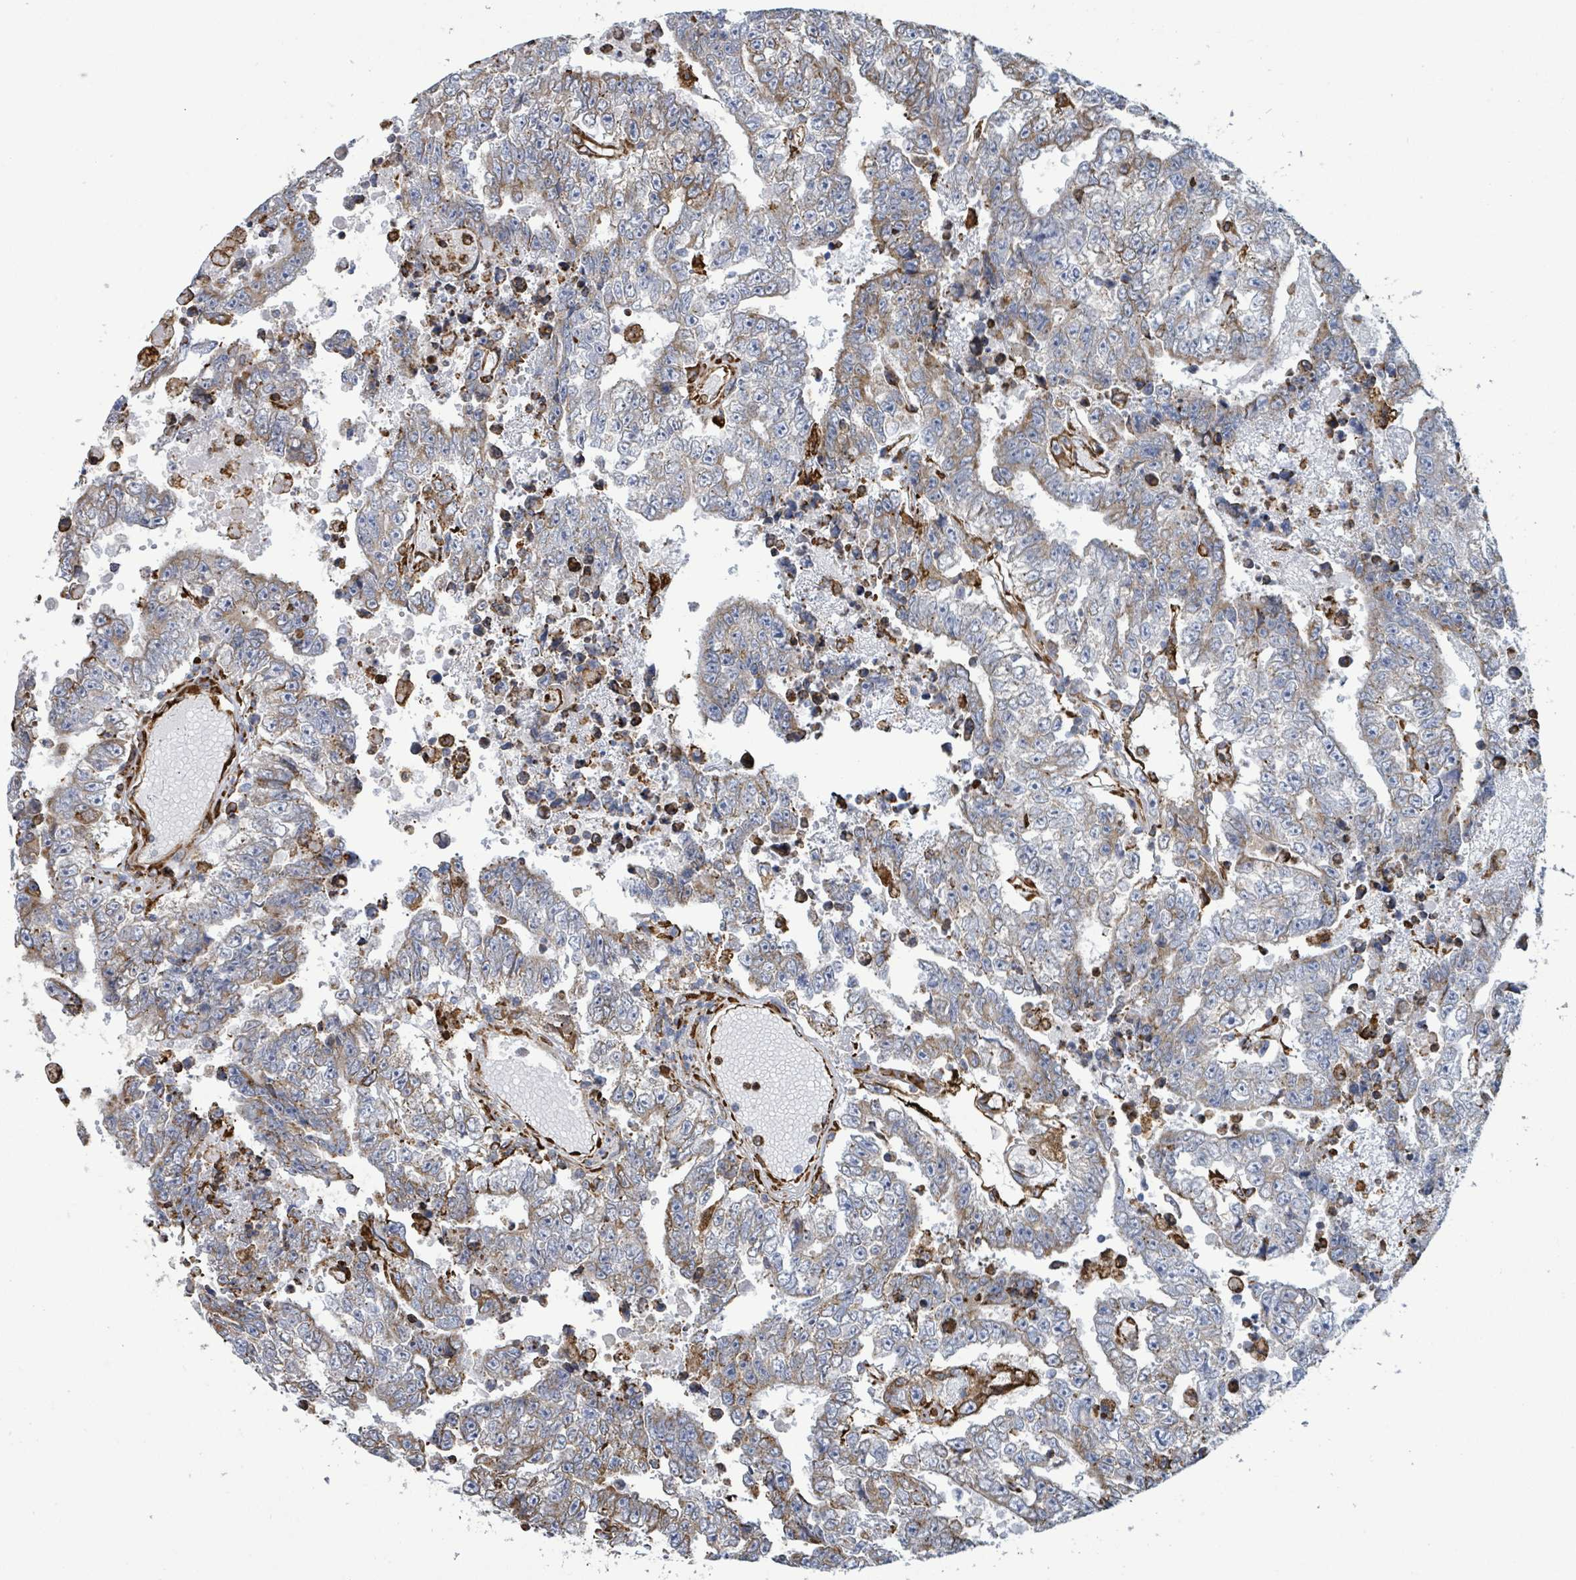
{"staining": {"intensity": "moderate", "quantity": "25%-75%", "location": "cytoplasmic/membranous"}, "tissue": "testis cancer", "cell_type": "Tumor cells", "image_type": "cancer", "snomed": [{"axis": "morphology", "description": "Carcinoma, Embryonal, NOS"}, {"axis": "topography", "description": "Testis"}], "caption": "Immunohistochemical staining of human testis embryonal carcinoma shows moderate cytoplasmic/membranous protein positivity in approximately 25%-75% of tumor cells.", "gene": "RFPL4A", "patient": {"sex": "male", "age": 25}}